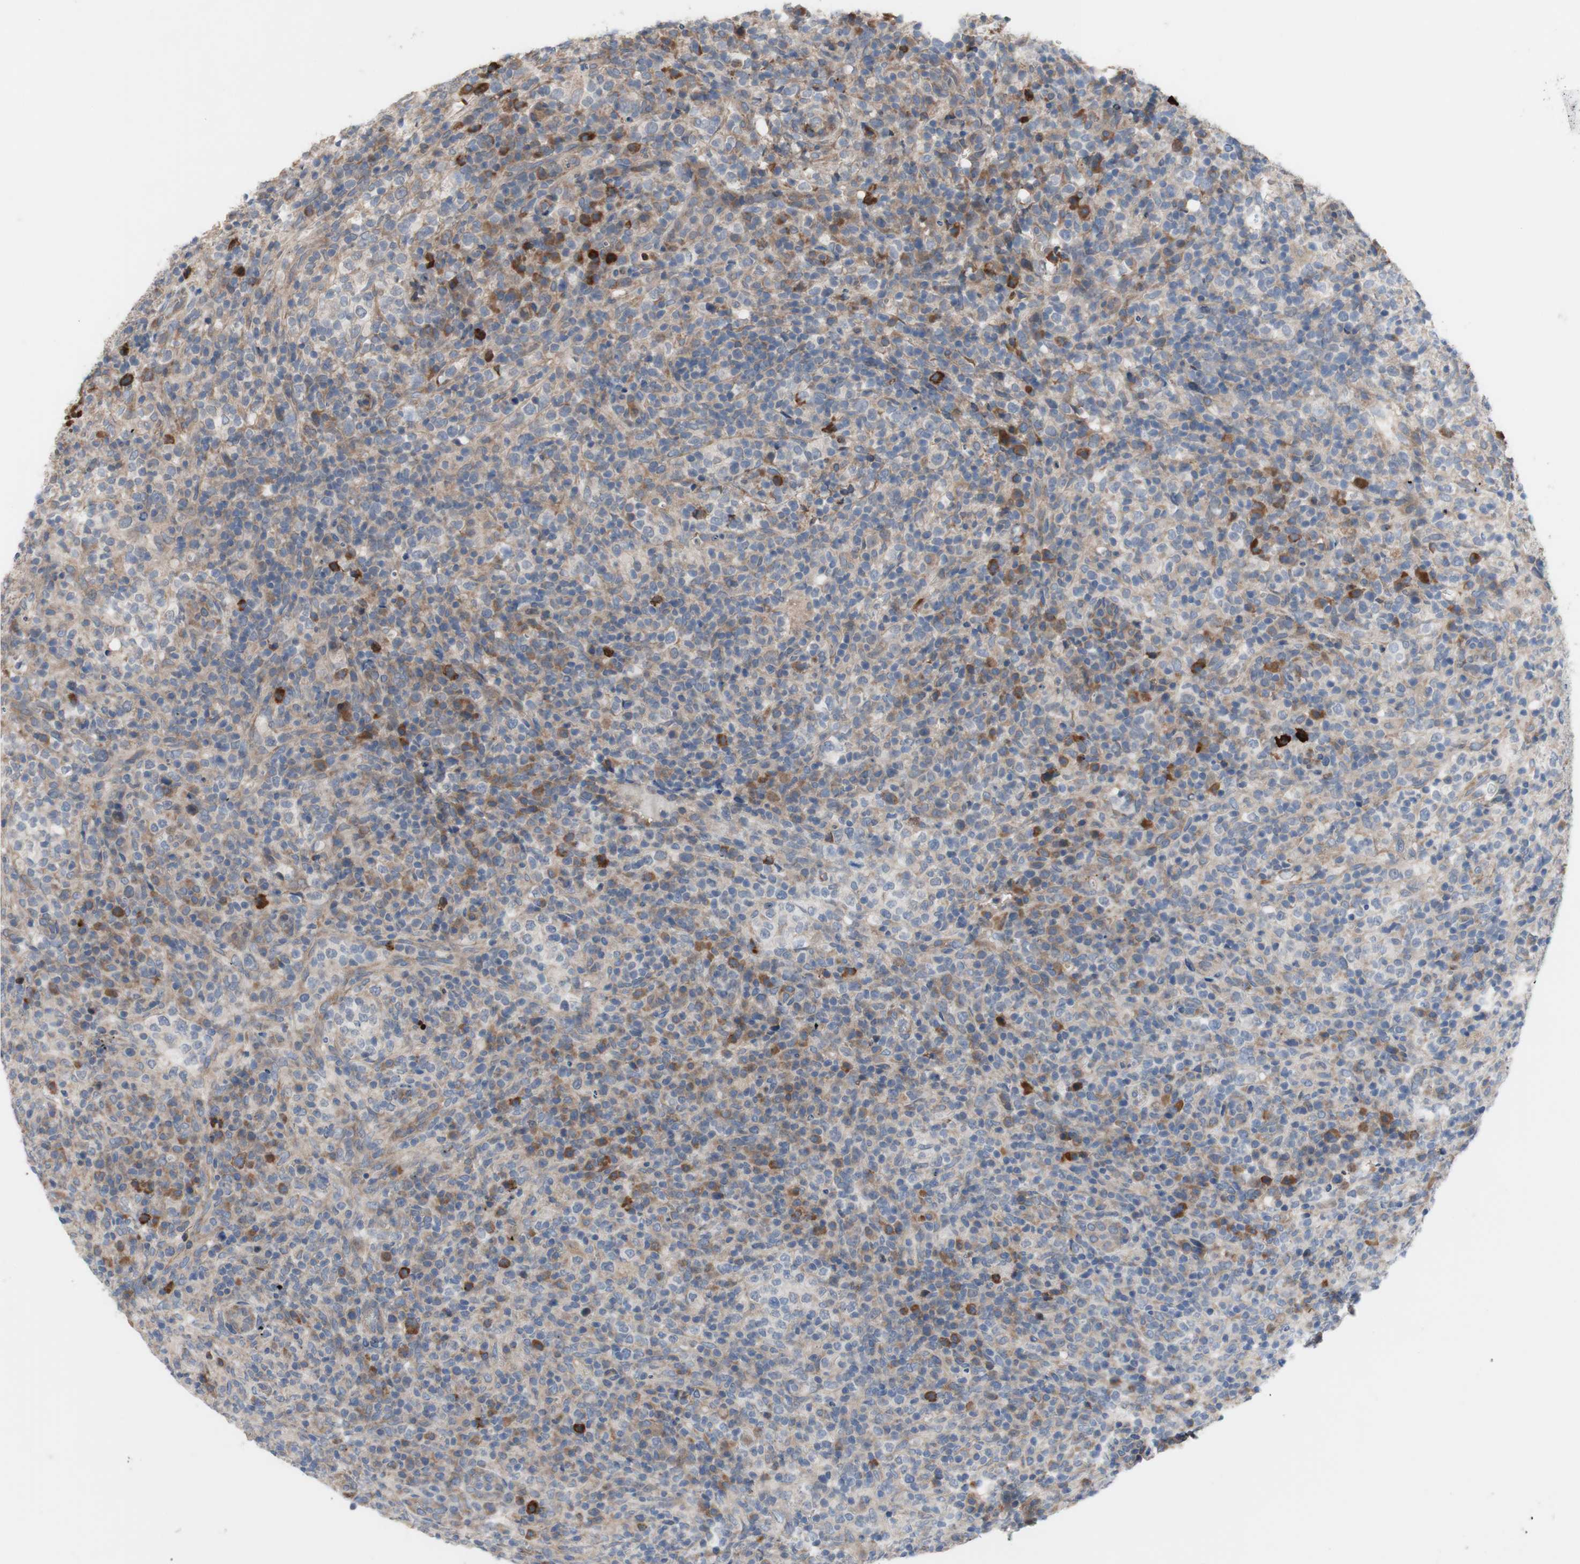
{"staining": {"intensity": "moderate", "quantity": ">75%", "location": "cytoplasmic/membranous"}, "tissue": "lymphoma", "cell_type": "Tumor cells", "image_type": "cancer", "snomed": [{"axis": "morphology", "description": "Malignant lymphoma, non-Hodgkin's type, High grade"}, {"axis": "topography", "description": "Lymph node"}], "caption": "Malignant lymphoma, non-Hodgkin's type (high-grade) was stained to show a protein in brown. There is medium levels of moderate cytoplasmic/membranous staining in approximately >75% of tumor cells.", "gene": "TTC14", "patient": {"sex": "female", "age": 76}}